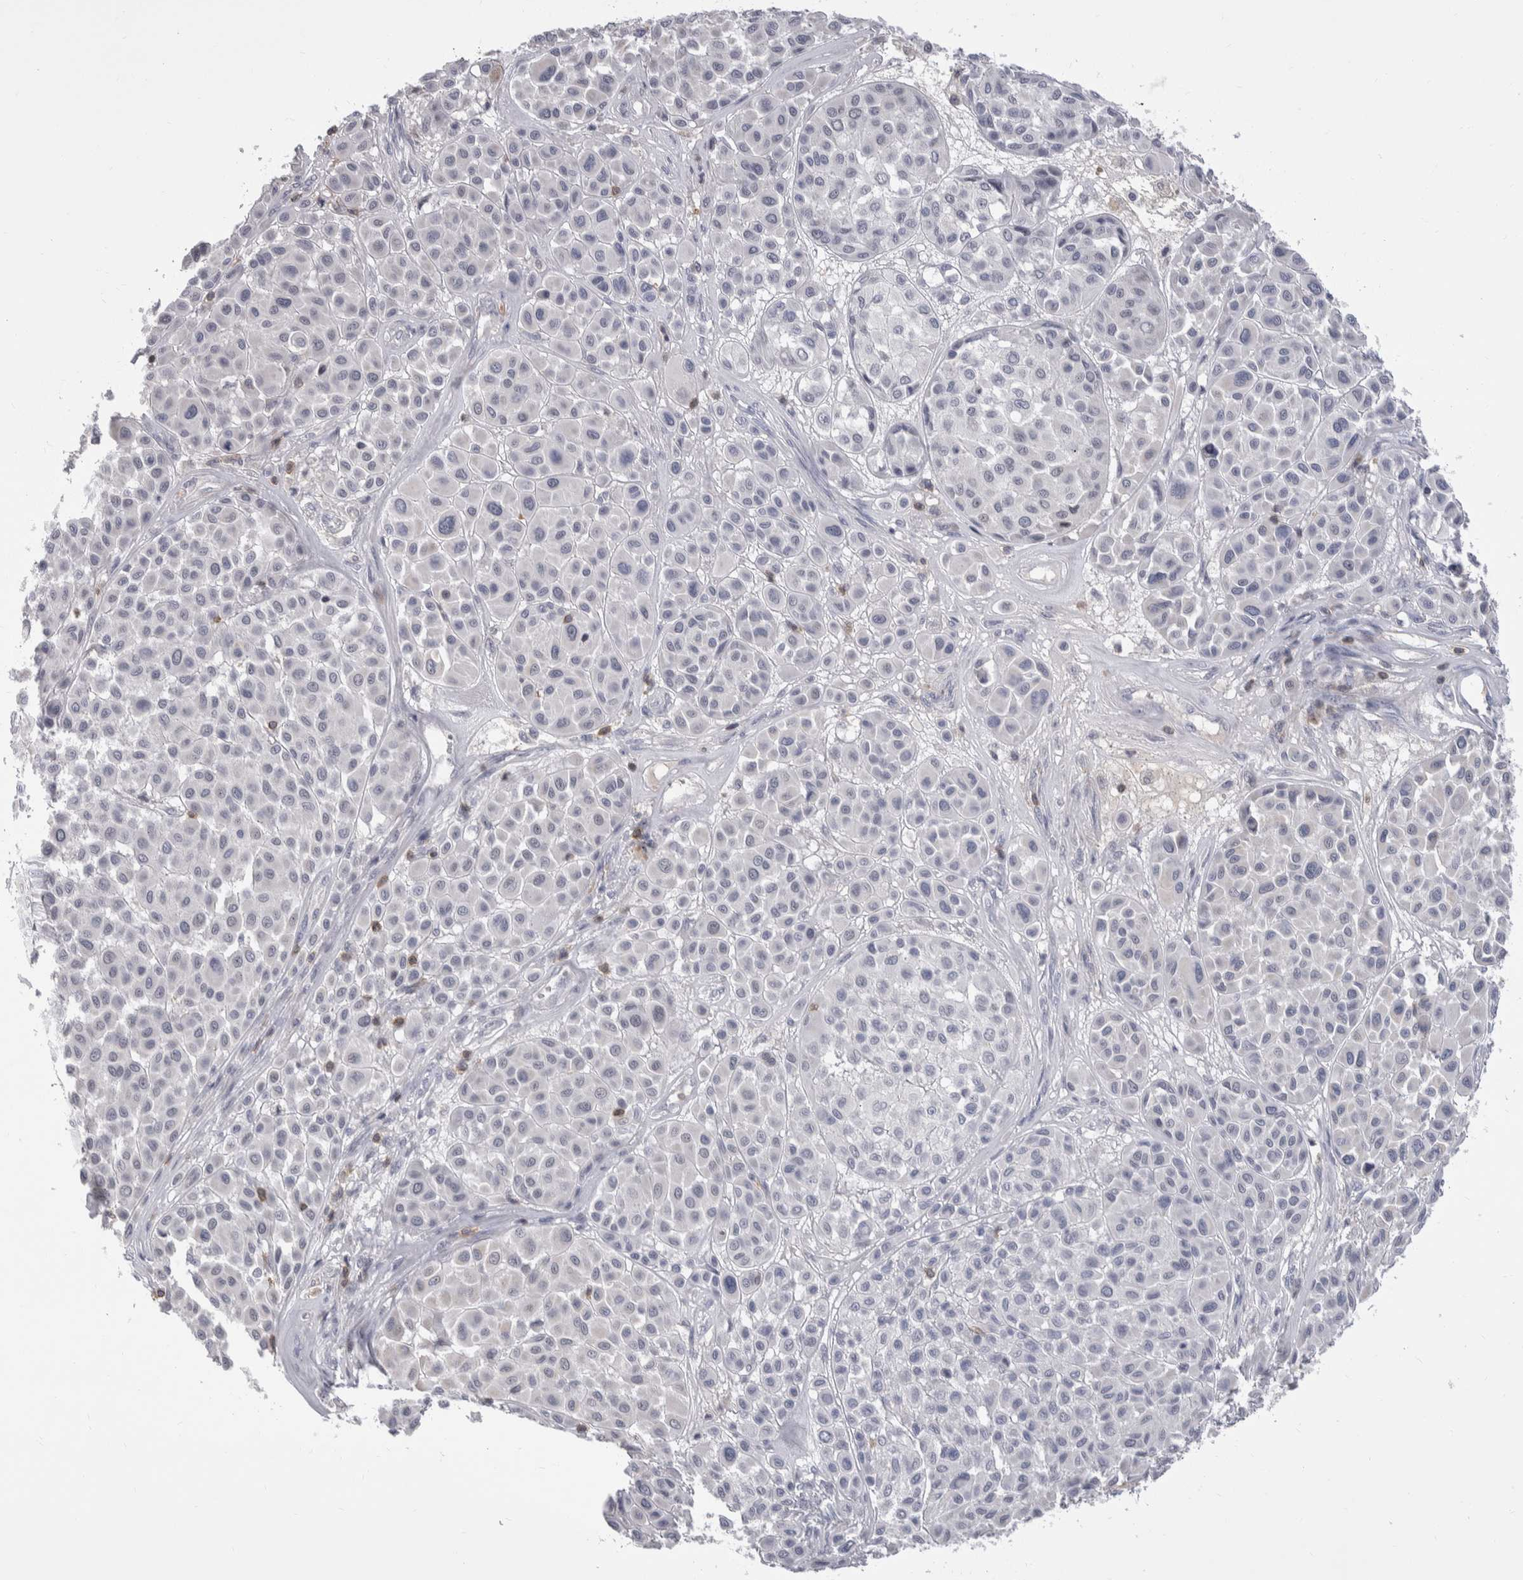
{"staining": {"intensity": "negative", "quantity": "none", "location": "none"}, "tissue": "melanoma", "cell_type": "Tumor cells", "image_type": "cancer", "snomed": [{"axis": "morphology", "description": "Malignant melanoma, Metastatic site"}, {"axis": "topography", "description": "Soft tissue"}], "caption": "Immunohistochemistry of malignant melanoma (metastatic site) demonstrates no expression in tumor cells. (DAB (3,3'-diaminobenzidine) IHC visualized using brightfield microscopy, high magnification).", "gene": "CEP295NL", "patient": {"sex": "male", "age": 41}}